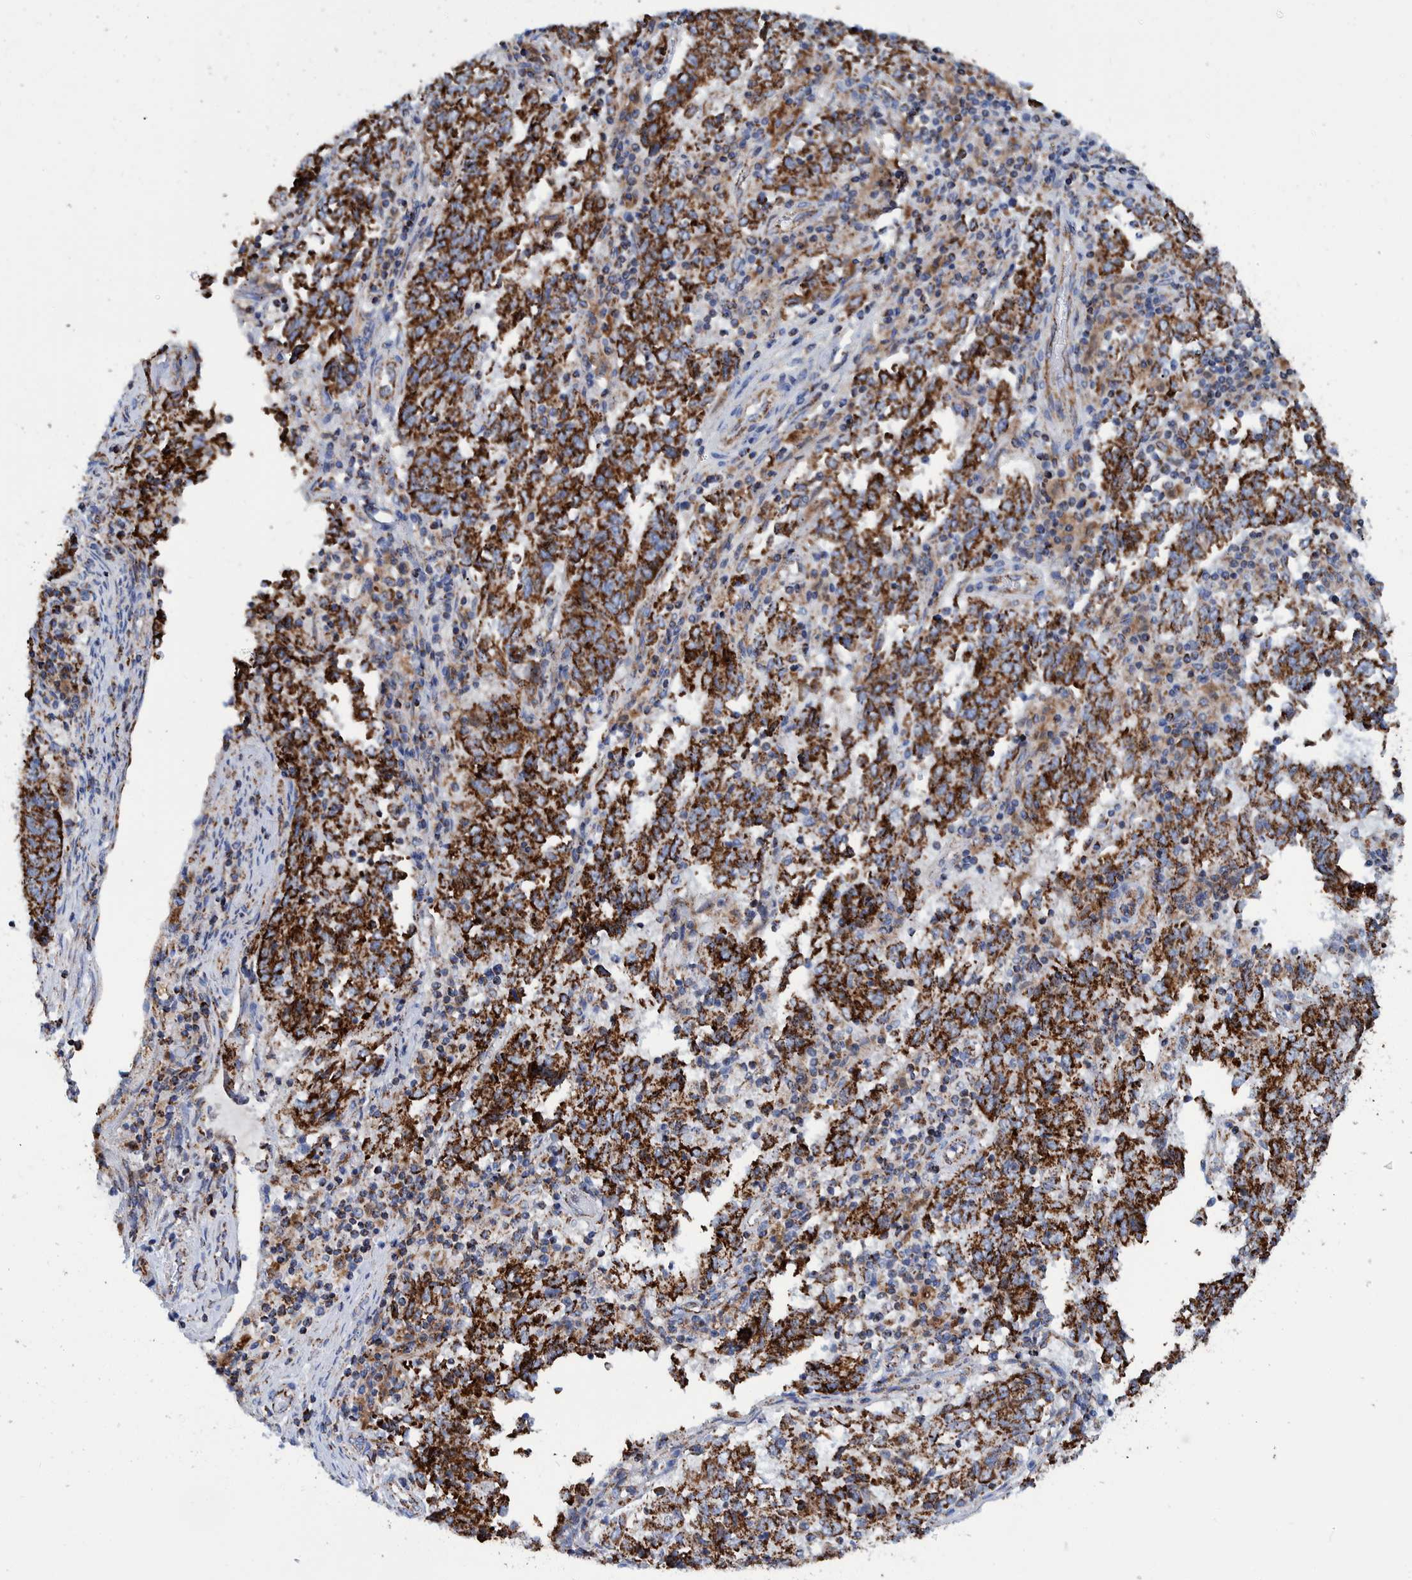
{"staining": {"intensity": "strong", "quantity": ">75%", "location": "cytoplasmic/membranous"}, "tissue": "endometrial cancer", "cell_type": "Tumor cells", "image_type": "cancer", "snomed": [{"axis": "morphology", "description": "Adenocarcinoma, NOS"}, {"axis": "topography", "description": "Endometrium"}], "caption": "Protein staining of adenocarcinoma (endometrial) tissue displays strong cytoplasmic/membranous expression in approximately >75% of tumor cells. The protein is shown in brown color, while the nuclei are stained blue.", "gene": "DECR1", "patient": {"sex": "female", "age": 80}}